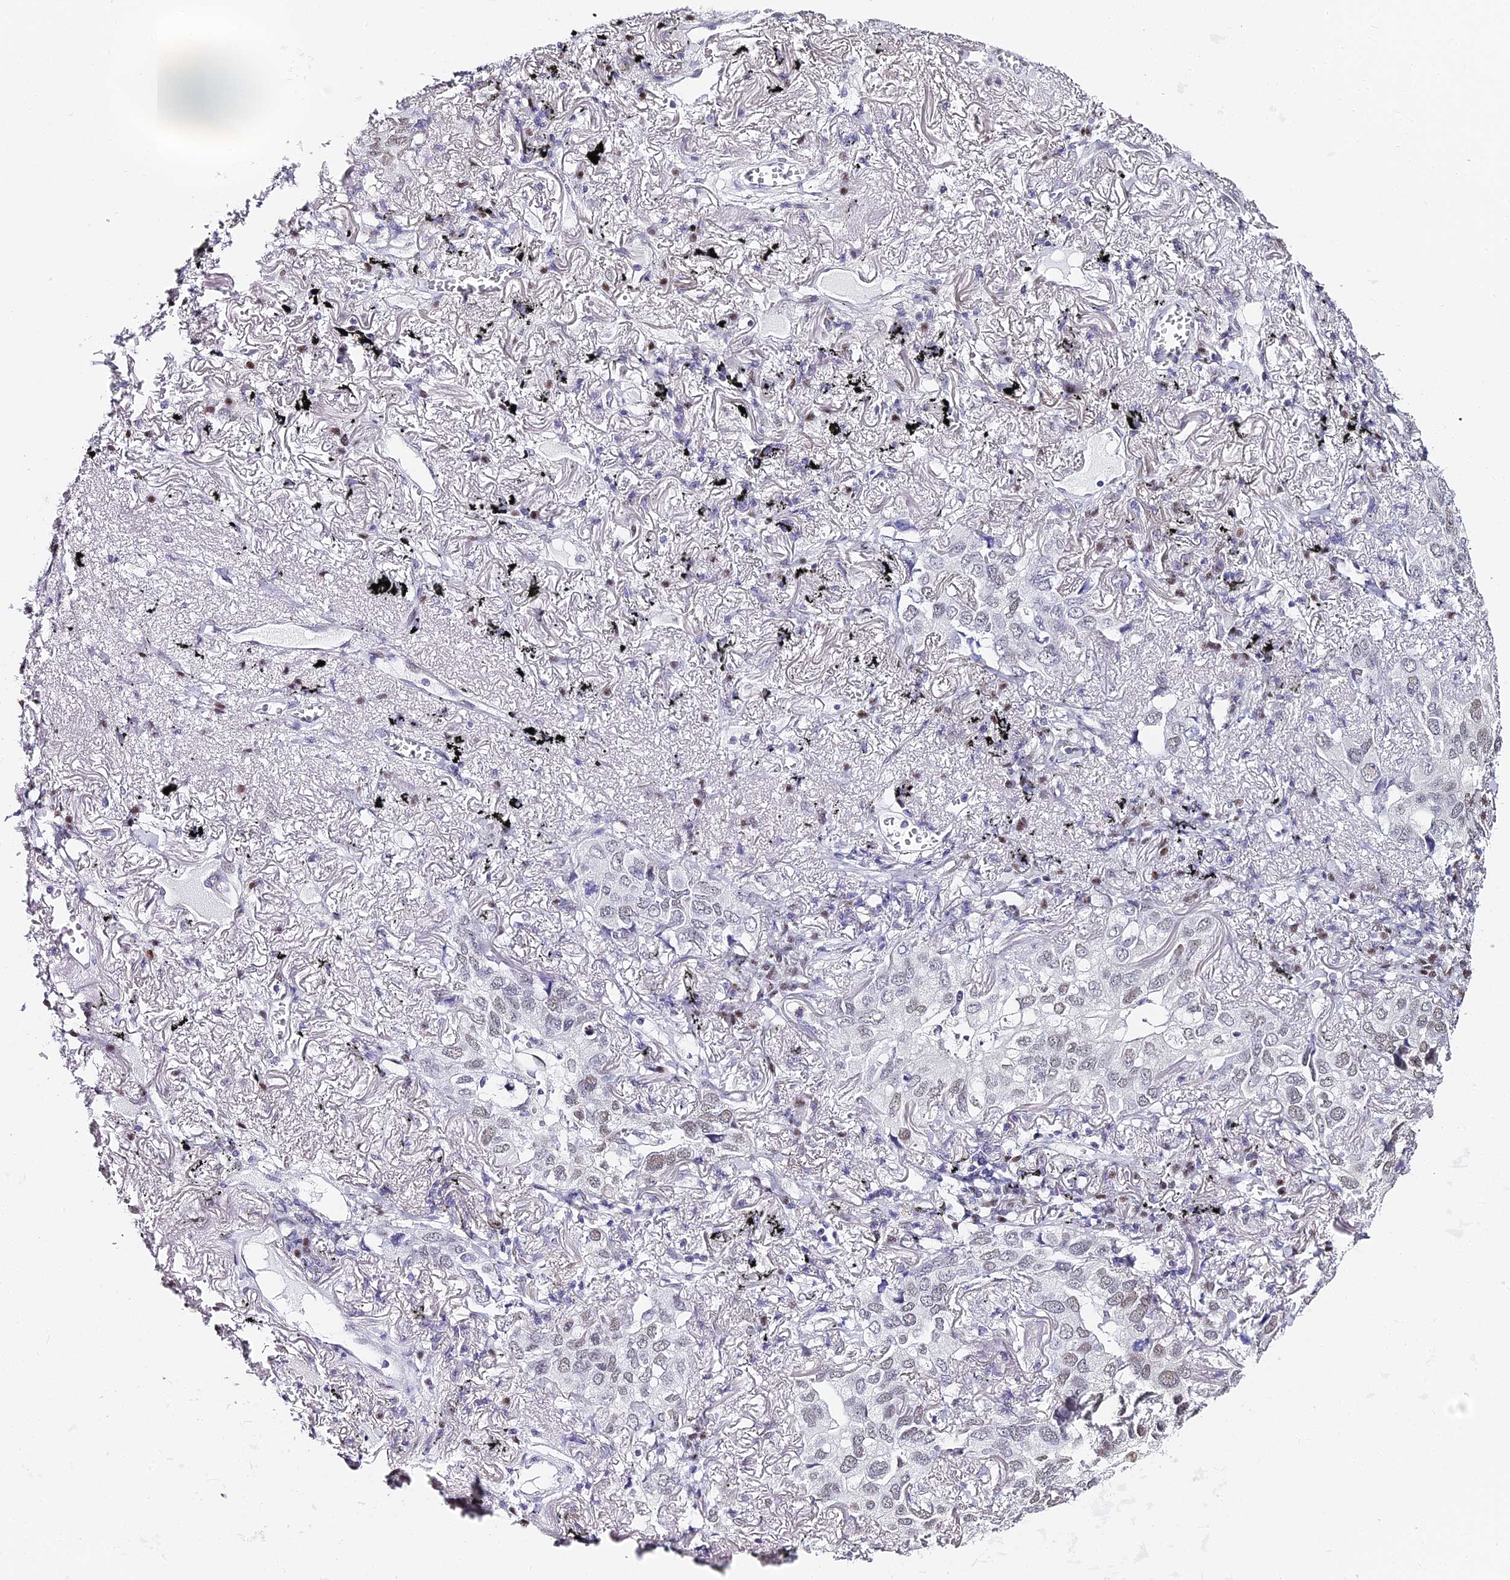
{"staining": {"intensity": "weak", "quantity": "<25%", "location": "nuclear"}, "tissue": "lung cancer", "cell_type": "Tumor cells", "image_type": "cancer", "snomed": [{"axis": "morphology", "description": "Adenocarcinoma, NOS"}, {"axis": "topography", "description": "Lung"}], "caption": "Immunohistochemistry of lung adenocarcinoma demonstrates no expression in tumor cells.", "gene": "ABHD14A-ACY1", "patient": {"sex": "male", "age": 65}}